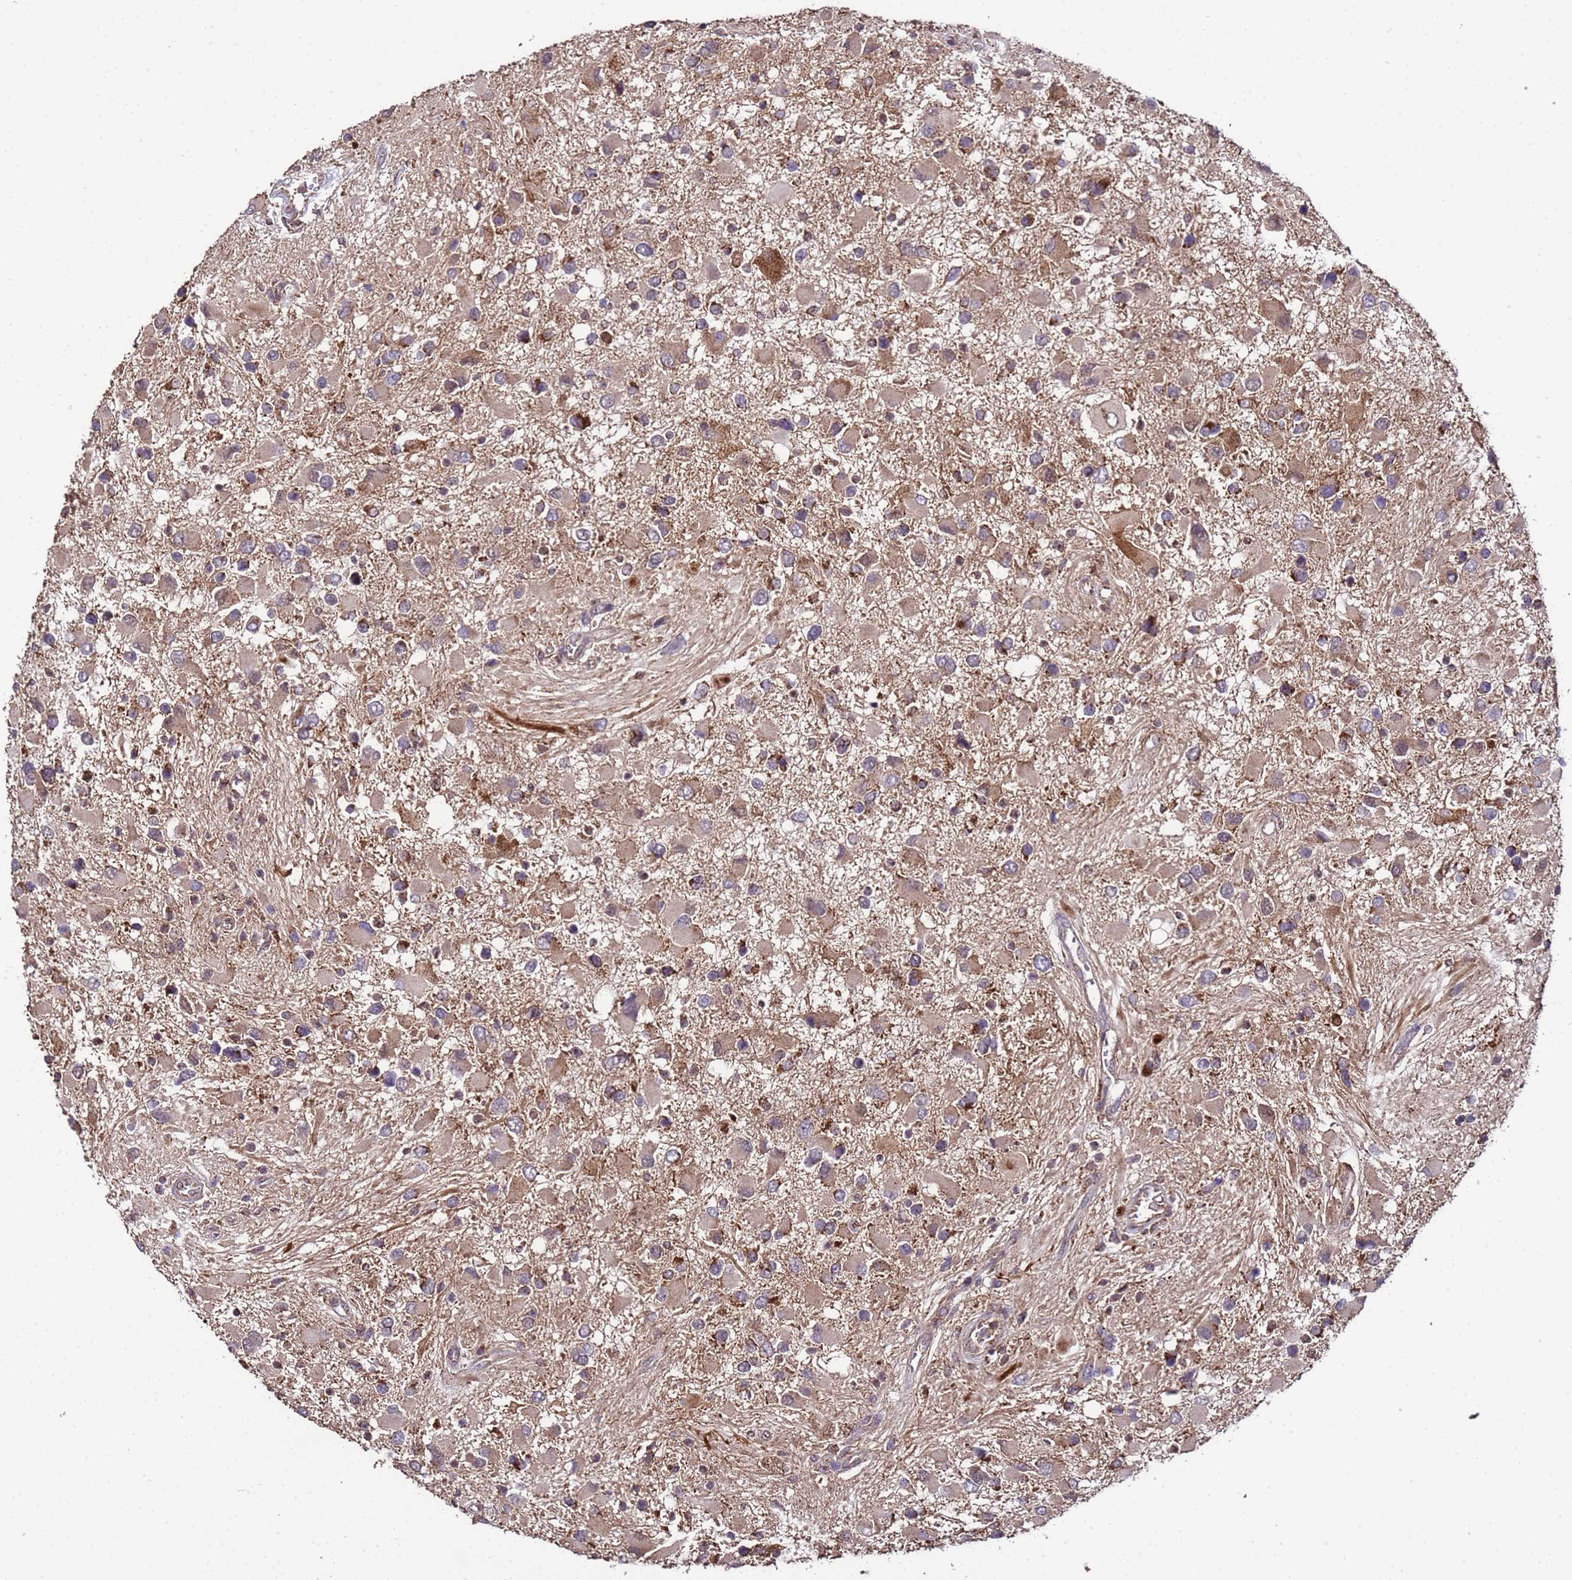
{"staining": {"intensity": "weak", "quantity": ">75%", "location": "cytoplasmic/membranous"}, "tissue": "glioma", "cell_type": "Tumor cells", "image_type": "cancer", "snomed": [{"axis": "morphology", "description": "Glioma, malignant, High grade"}, {"axis": "topography", "description": "Brain"}], "caption": "Weak cytoplasmic/membranous protein expression is seen in about >75% of tumor cells in malignant glioma (high-grade).", "gene": "HSPBAP1", "patient": {"sex": "male", "age": 53}}